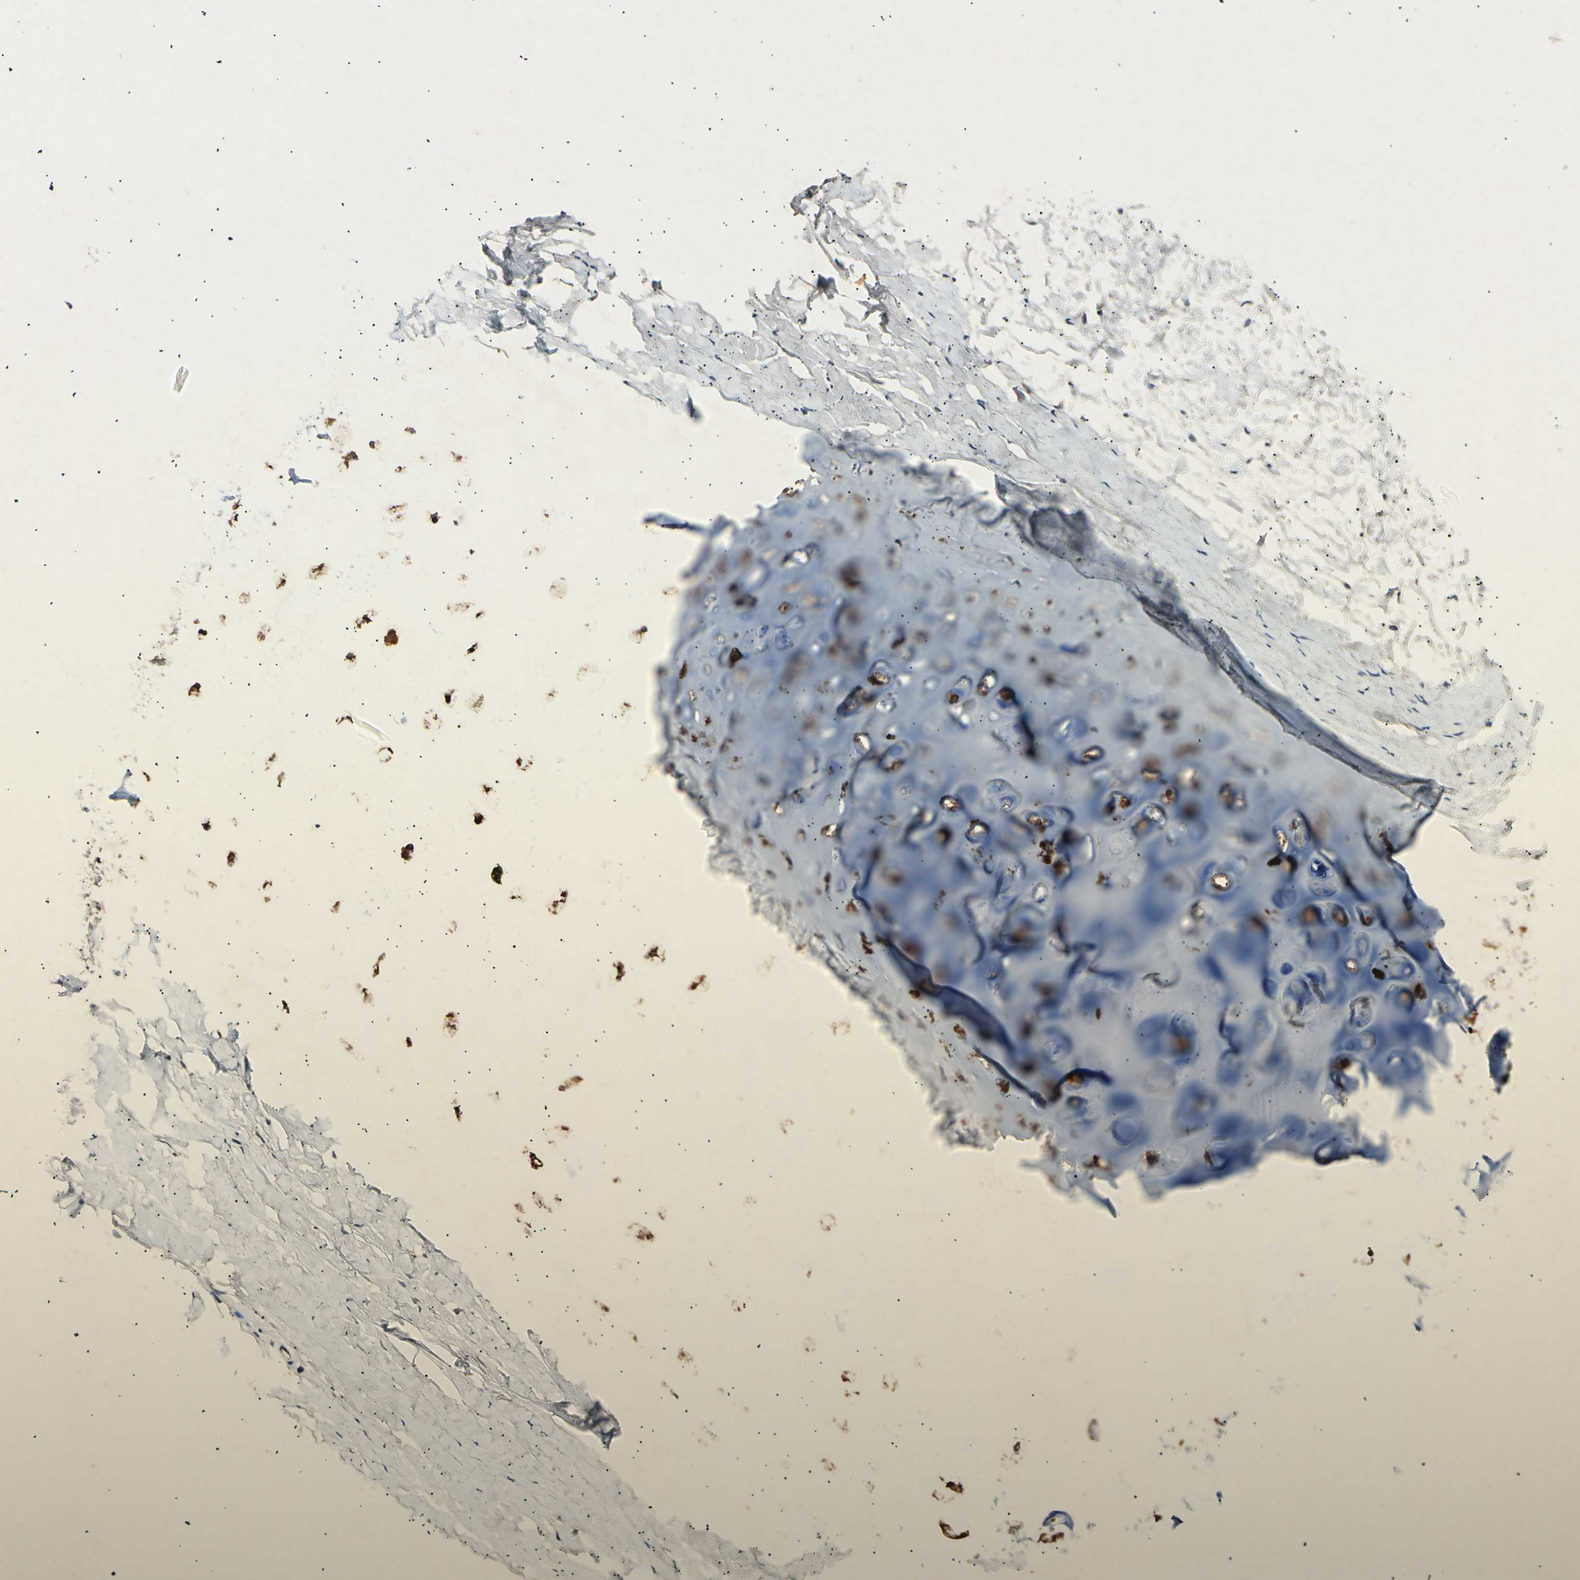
{"staining": {"intensity": "negative", "quantity": "none", "location": "none"}, "tissue": "adipose tissue", "cell_type": "Adipocytes", "image_type": "normal", "snomed": [{"axis": "morphology", "description": "Normal tissue, NOS"}, {"axis": "topography", "description": "Bronchus"}], "caption": "An image of adipose tissue stained for a protein exhibits no brown staining in adipocytes. (Immunohistochemistry (ihc), brightfield microscopy, high magnification).", "gene": "ADCY3", "patient": {"sex": "female", "age": 73}}